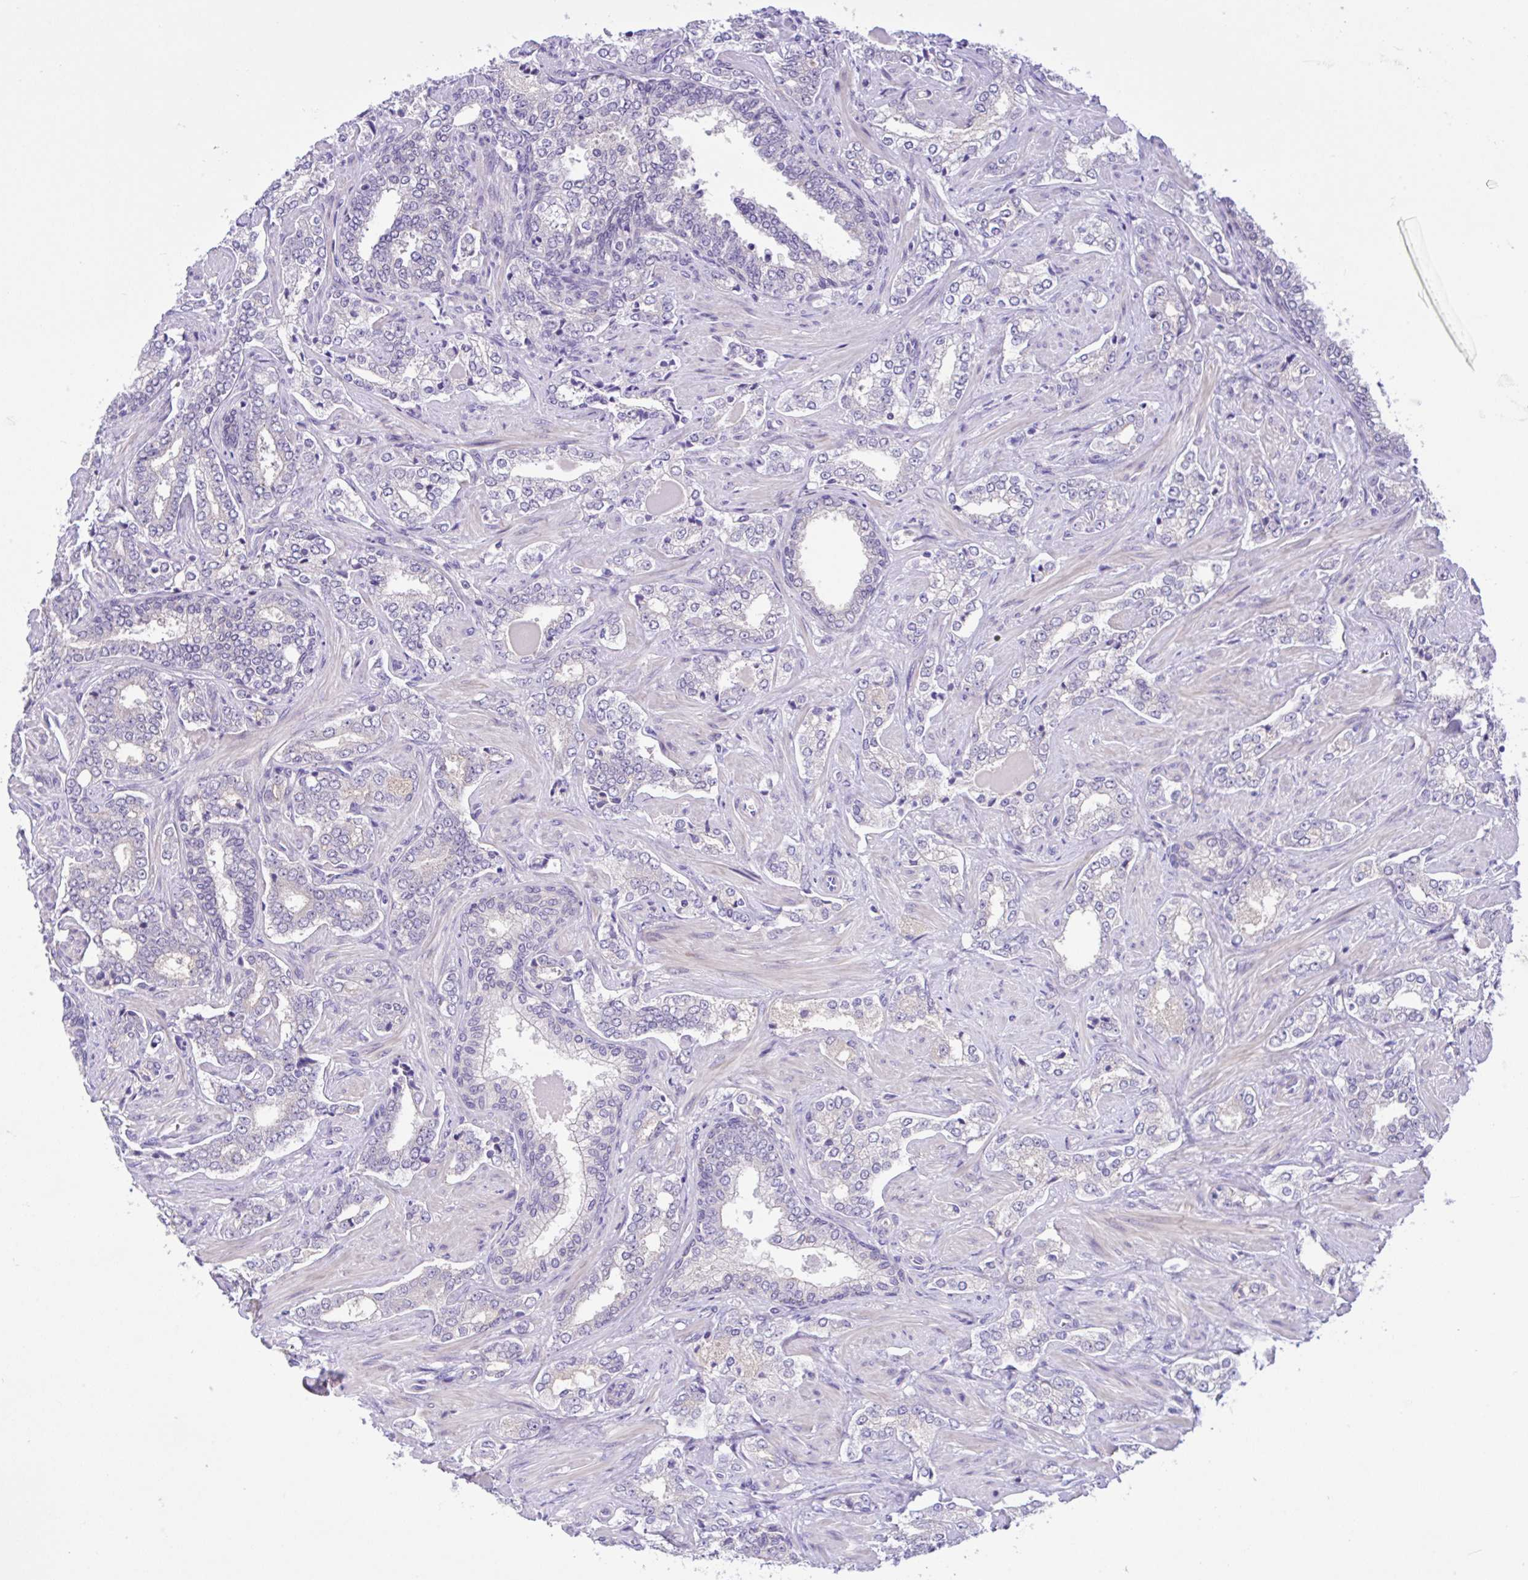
{"staining": {"intensity": "negative", "quantity": "none", "location": "none"}, "tissue": "prostate cancer", "cell_type": "Tumor cells", "image_type": "cancer", "snomed": [{"axis": "morphology", "description": "Adenocarcinoma, High grade"}, {"axis": "topography", "description": "Prostate"}], "caption": "An image of human prostate cancer (adenocarcinoma (high-grade)) is negative for staining in tumor cells.", "gene": "ANO4", "patient": {"sex": "male", "age": 60}}